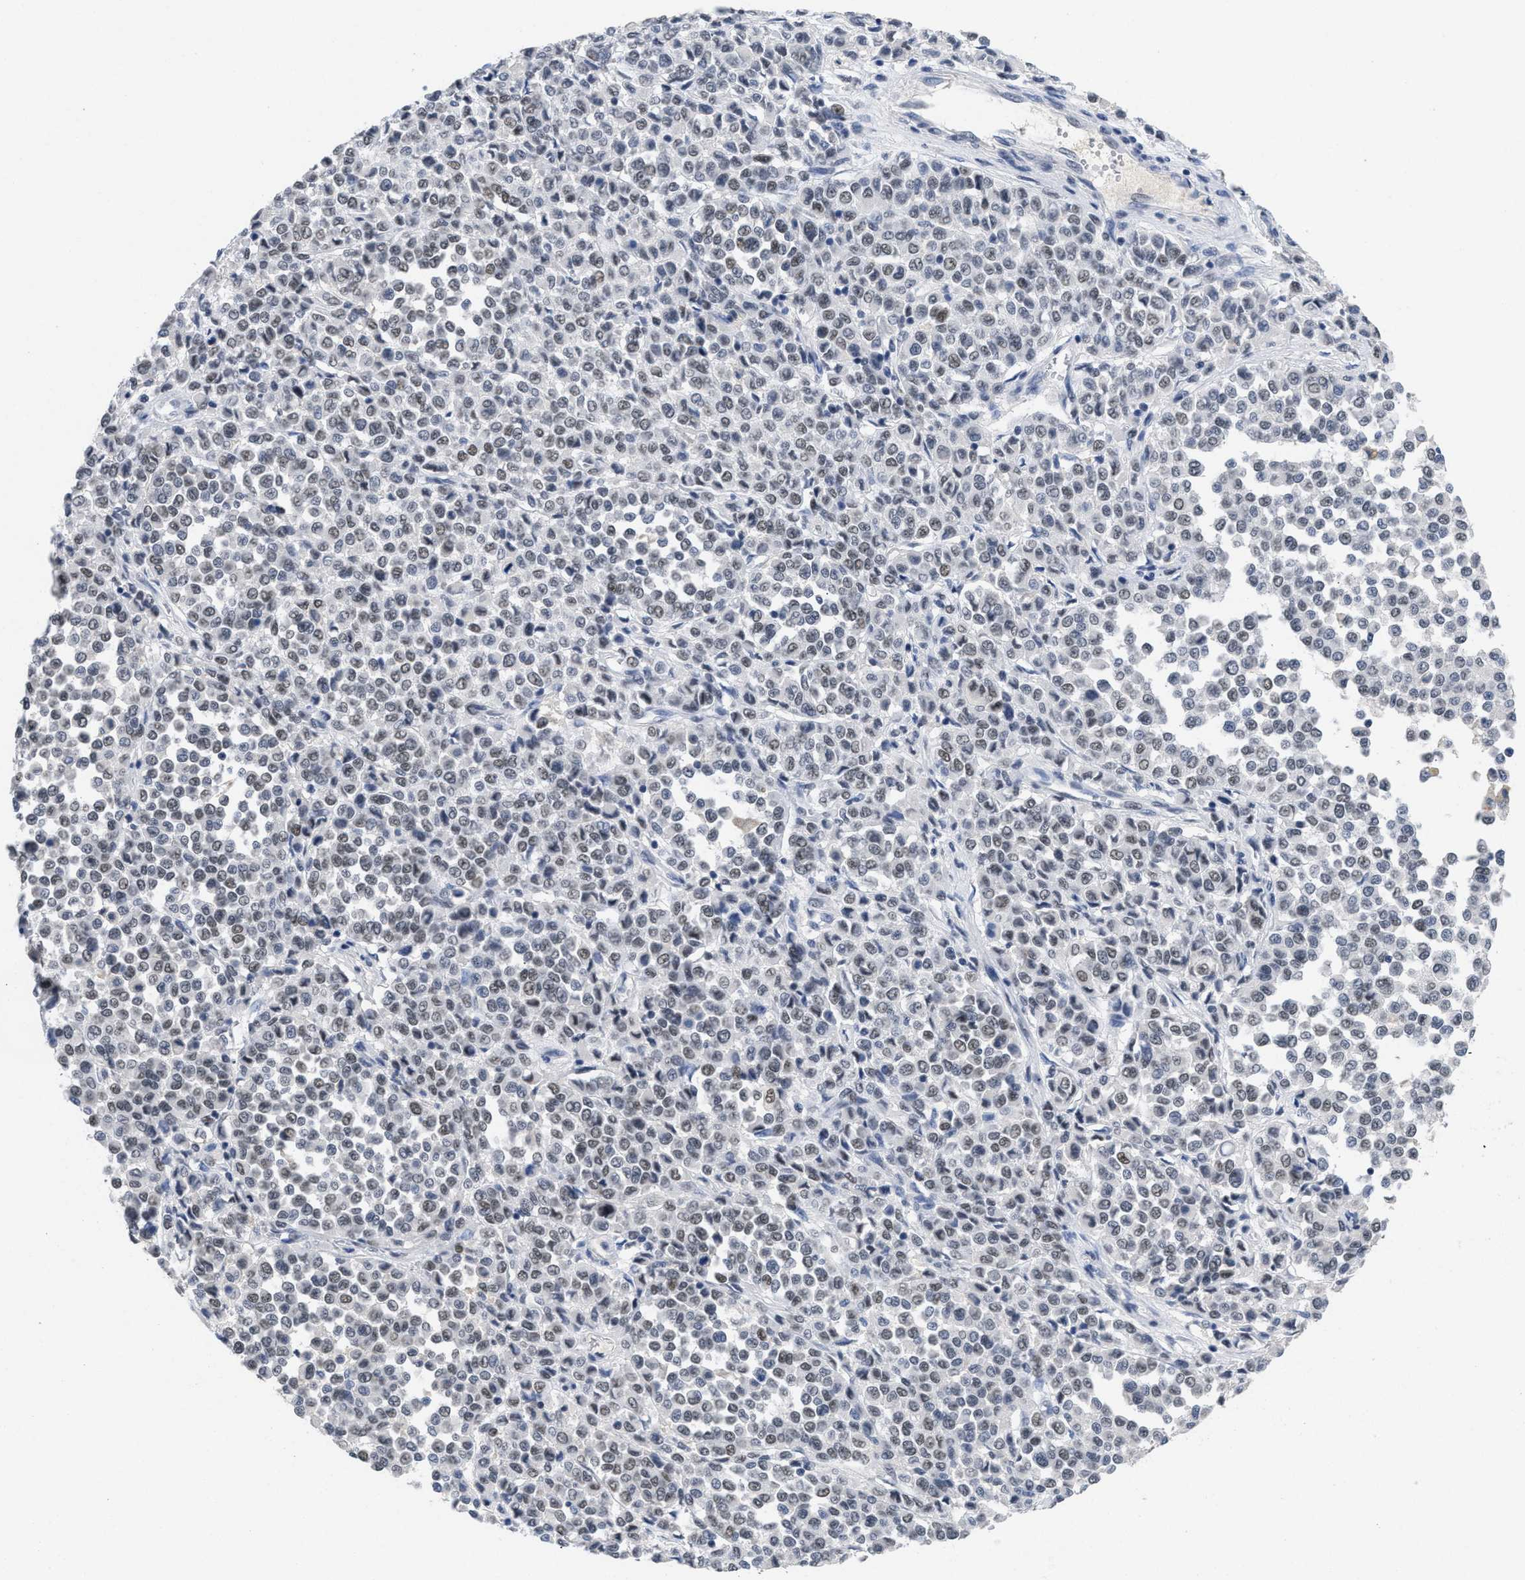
{"staining": {"intensity": "weak", "quantity": "25%-75%", "location": "nuclear"}, "tissue": "melanoma", "cell_type": "Tumor cells", "image_type": "cancer", "snomed": [{"axis": "morphology", "description": "Malignant melanoma, Metastatic site"}, {"axis": "topography", "description": "Pancreas"}], "caption": "Human malignant melanoma (metastatic site) stained with a brown dye displays weak nuclear positive staining in about 25%-75% of tumor cells.", "gene": "GGNBP2", "patient": {"sex": "female", "age": 30}}